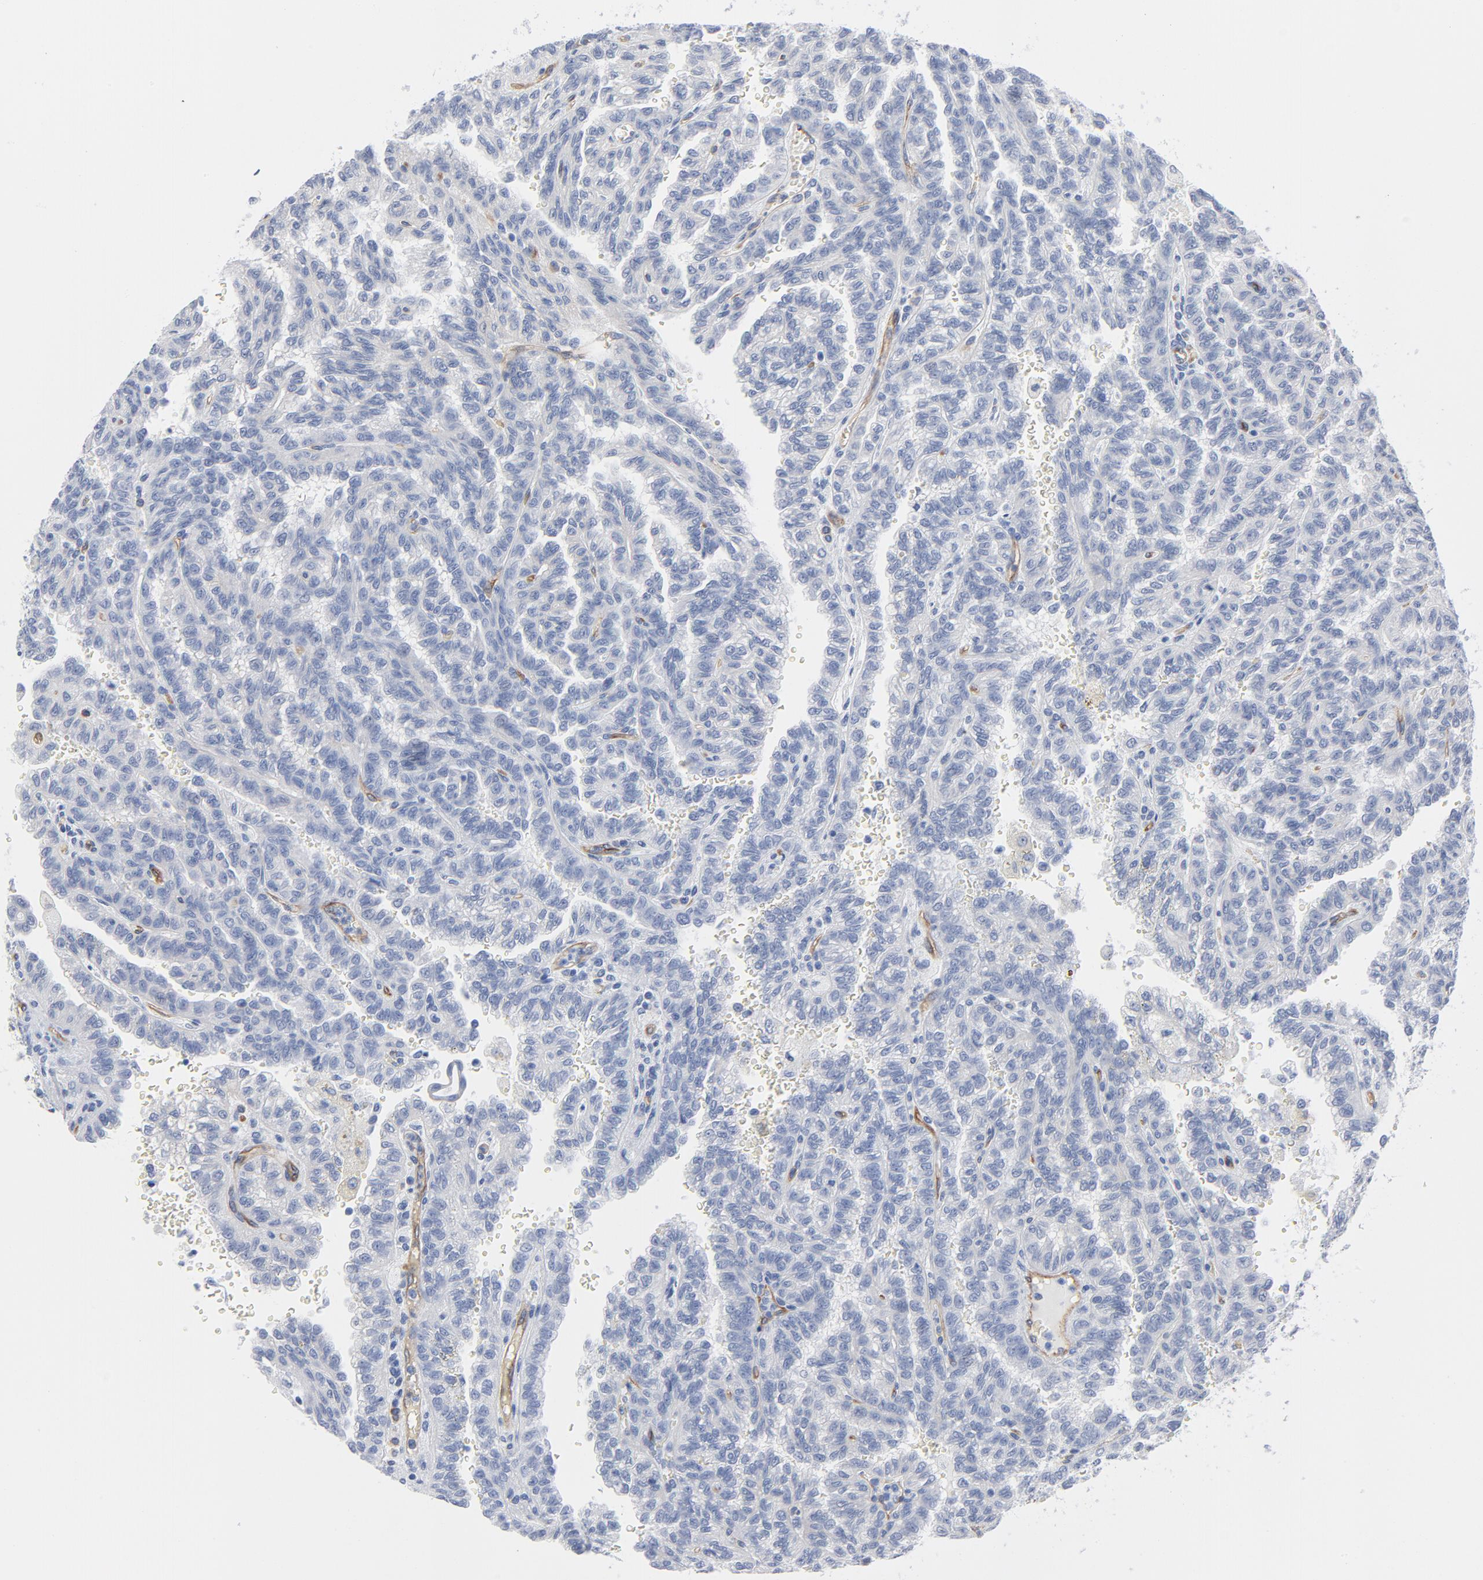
{"staining": {"intensity": "negative", "quantity": "none", "location": "none"}, "tissue": "renal cancer", "cell_type": "Tumor cells", "image_type": "cancer", "snomed": [{"axis": "morphology", "description": "Inflammation, NOS"}, {"axis": "morphology", "description": "Adenocarcinoma, NOS"}, {"axis": "topography", "description": "Kidney"}], "caption": "An immunohistochemistry (IHC) image of renal cancer (adenocarcinoma) is shown. There is no staining in tumor cells of renal cancer (adenocarcinoma).", "gene": "SHANK3", "patient": {"sex": "male", "age": 68}}